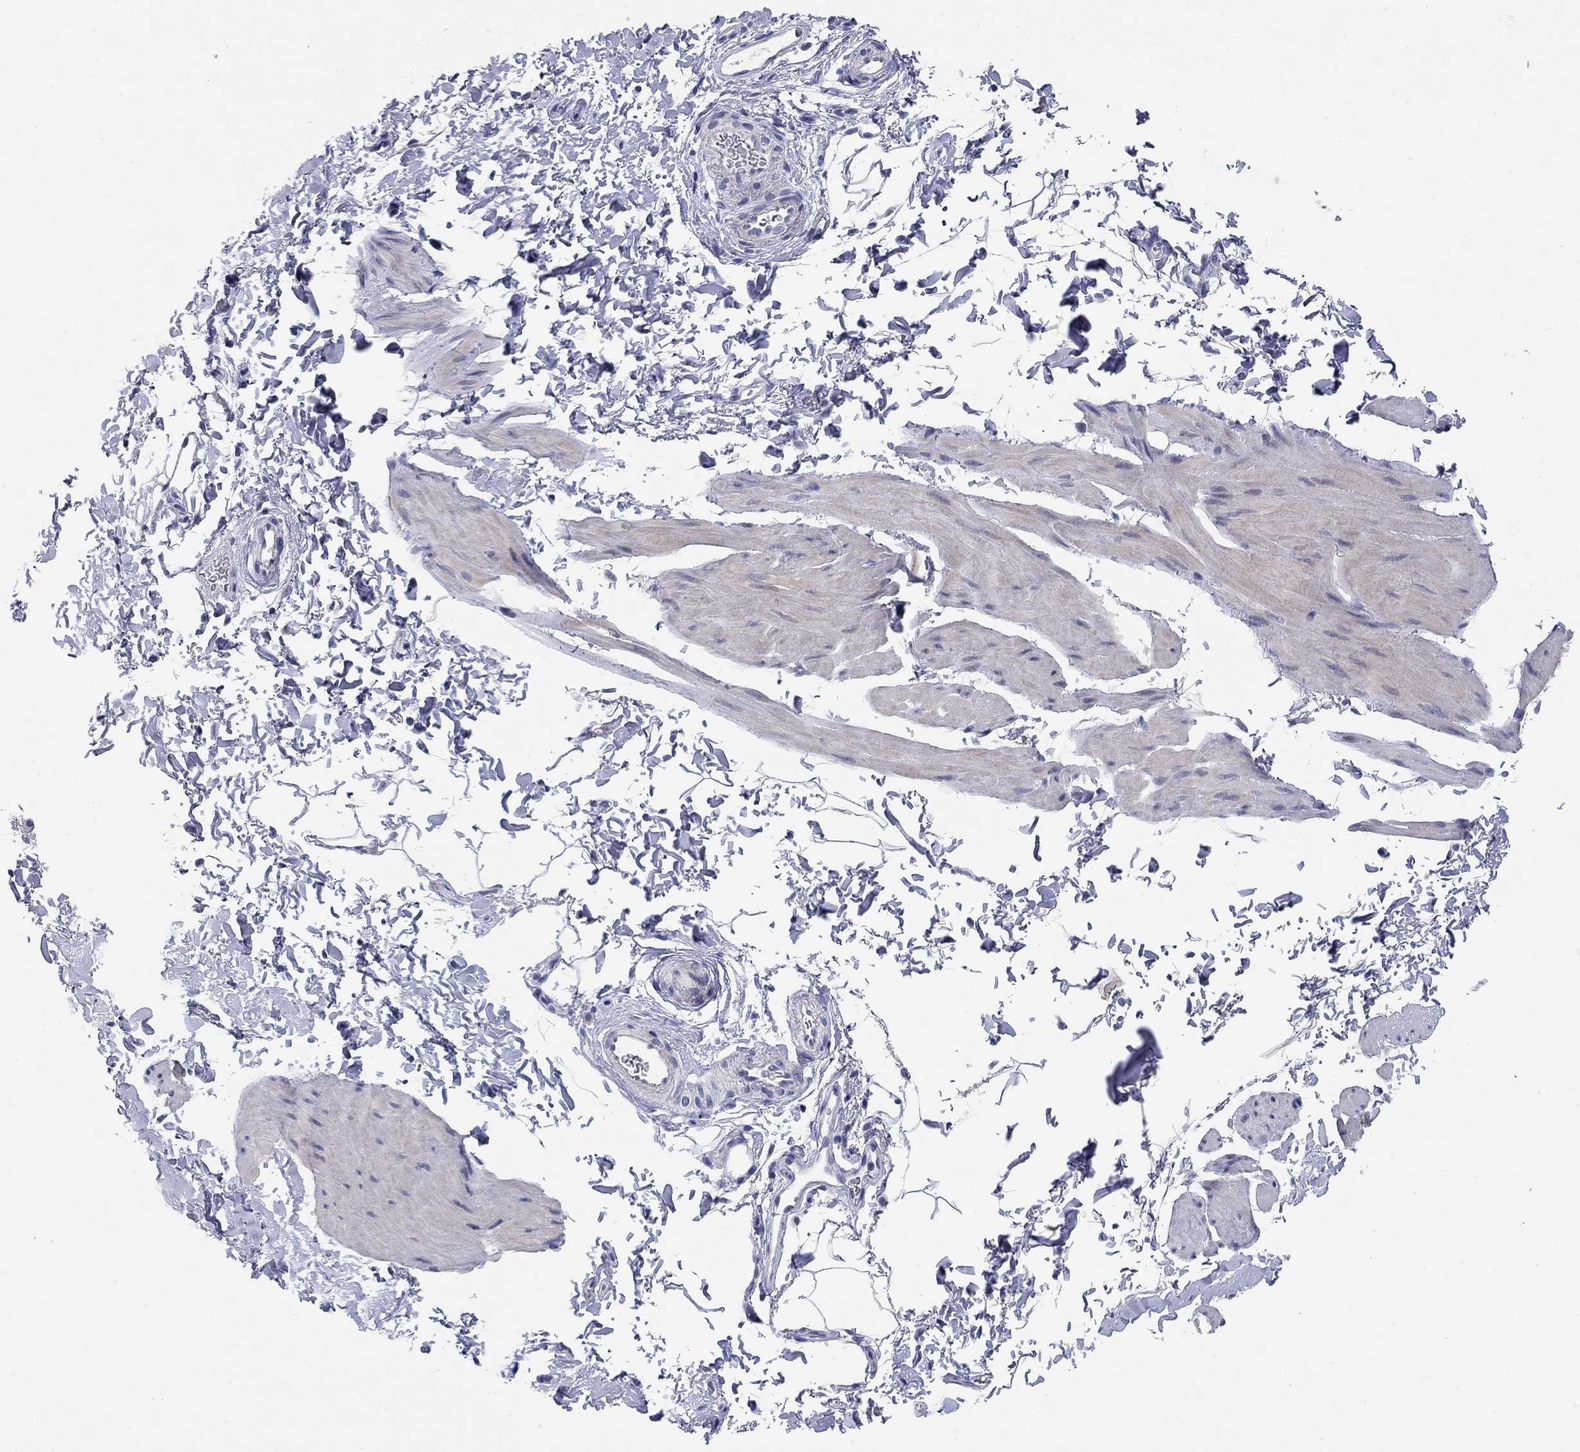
{"staining": {"intensity": "negative", "quantity": "none", "location": "none"}, "tissue": "smooth muscle", "cell_type": "Smooth muscle cells", "image_type": "normal", "snomed": [{"axis": "morphology", "description": "Normal tissue, NOS"}, {"axis": "topography", "description": "Adipose tissue"}, {"axis": "topography", "description": "Smooth muscle"}, {"axis": "topography", "description": "Peripheral nerve tissue"}], "caption": "Human smooth muscle stained for a protein using immunohistochemistry displays no positivity in smooth muscle cells.", "gene": "WASF3", "patient": {"sex": "male", "age": 83}}